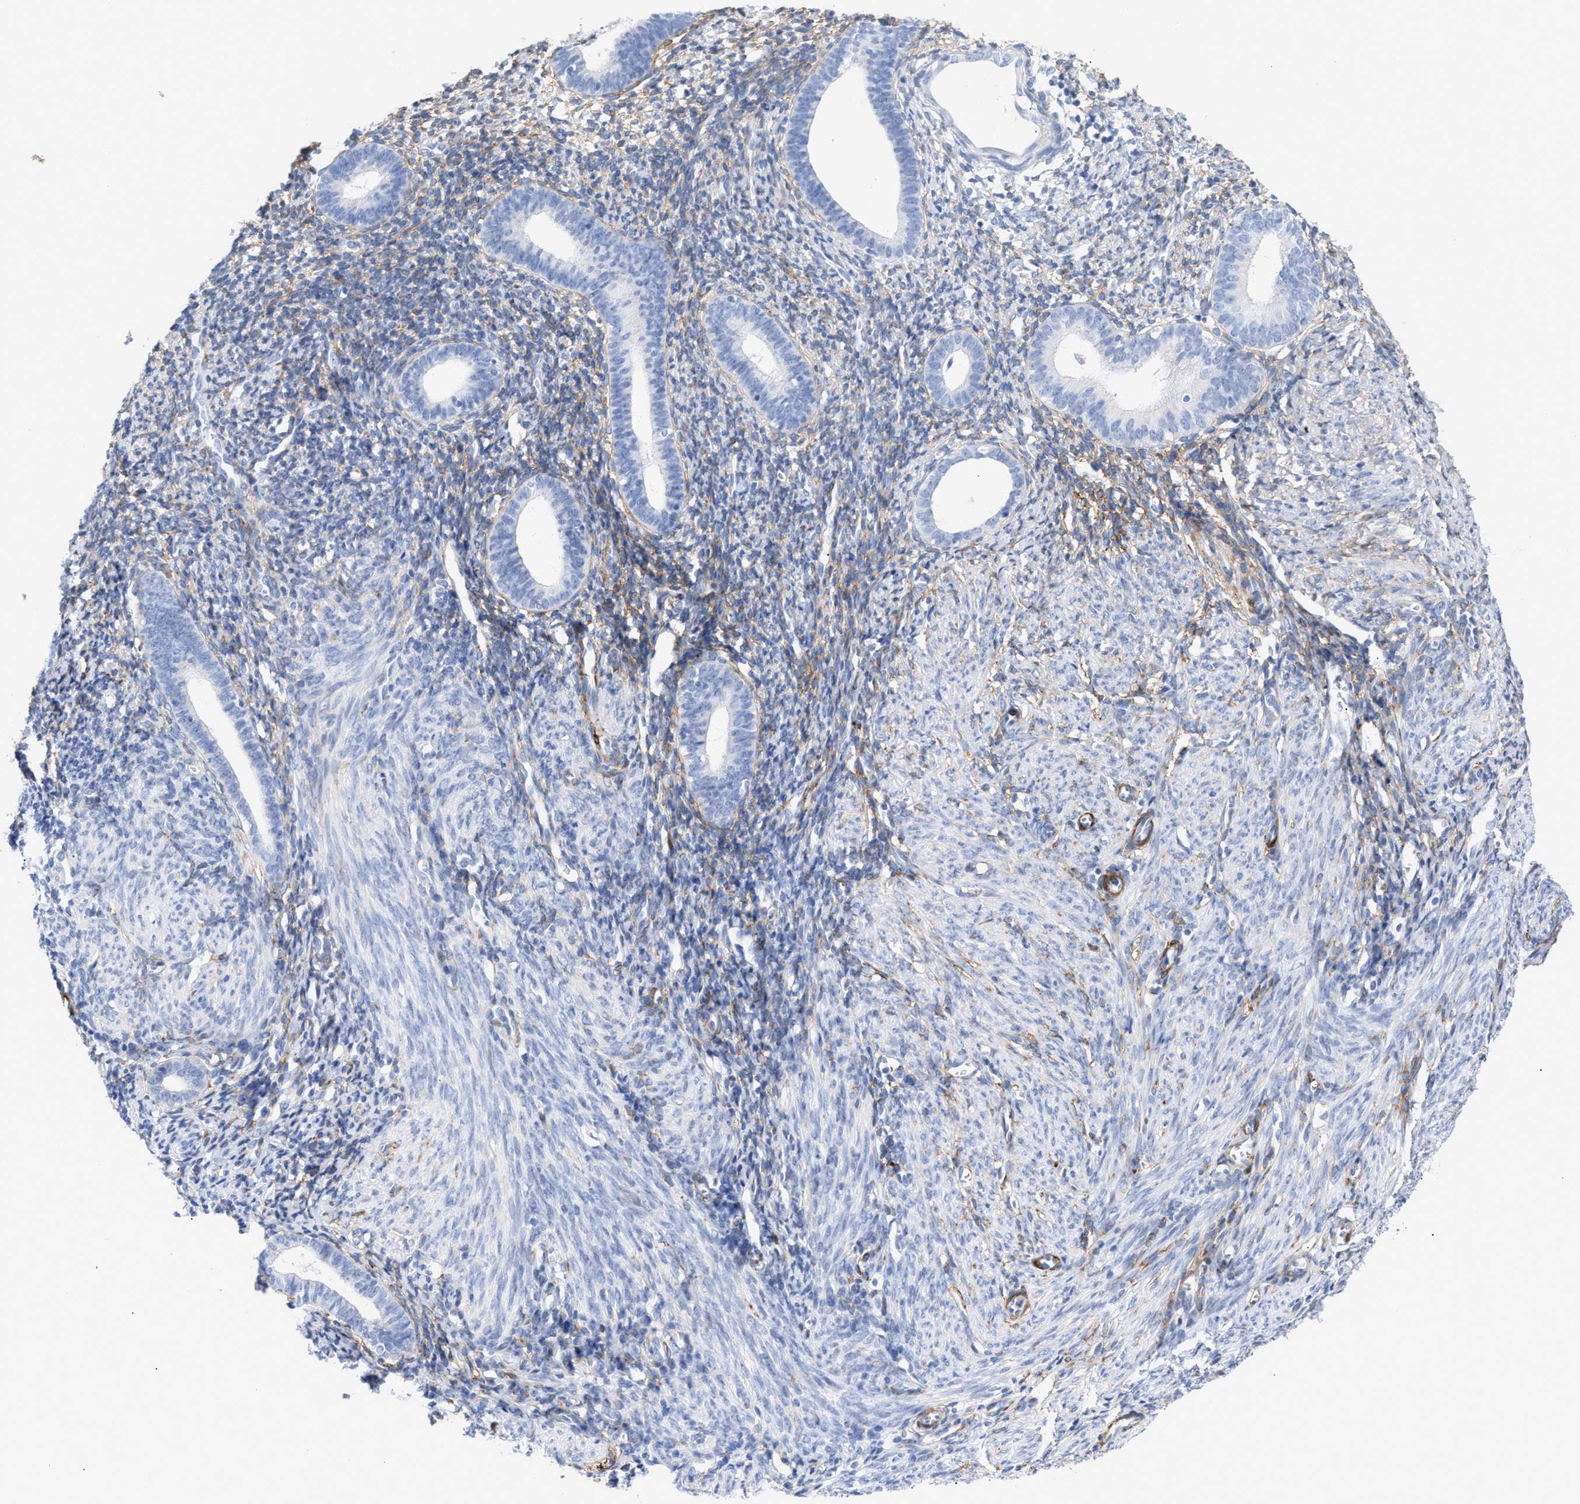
{"staining": {"intensity": "moderate", "quantity": "<25%", "location": "cytoplasmic/membranous"}, "tissue": "endometrium", "cell_type": "Cells in endometrial stroma", "image_type": "normal", "snomed": [{"axis": "morphology", "description": "Normal tissue, NOS"}, {"axis": "morphology", "description": "Adenocarcinoma, NOS"}, {"axis": "topography", "description": "Endometrium"}], "caption": "A brown stain highlights moderate cytoplasmic/membranous staining of a protein in cells in endometrial stroma of normal human endometrium. (DAB = brown stain, brightfield microscopy at high magnification).", "gene": "AMPH", "patient": {"sex": "female", "age": 57}}